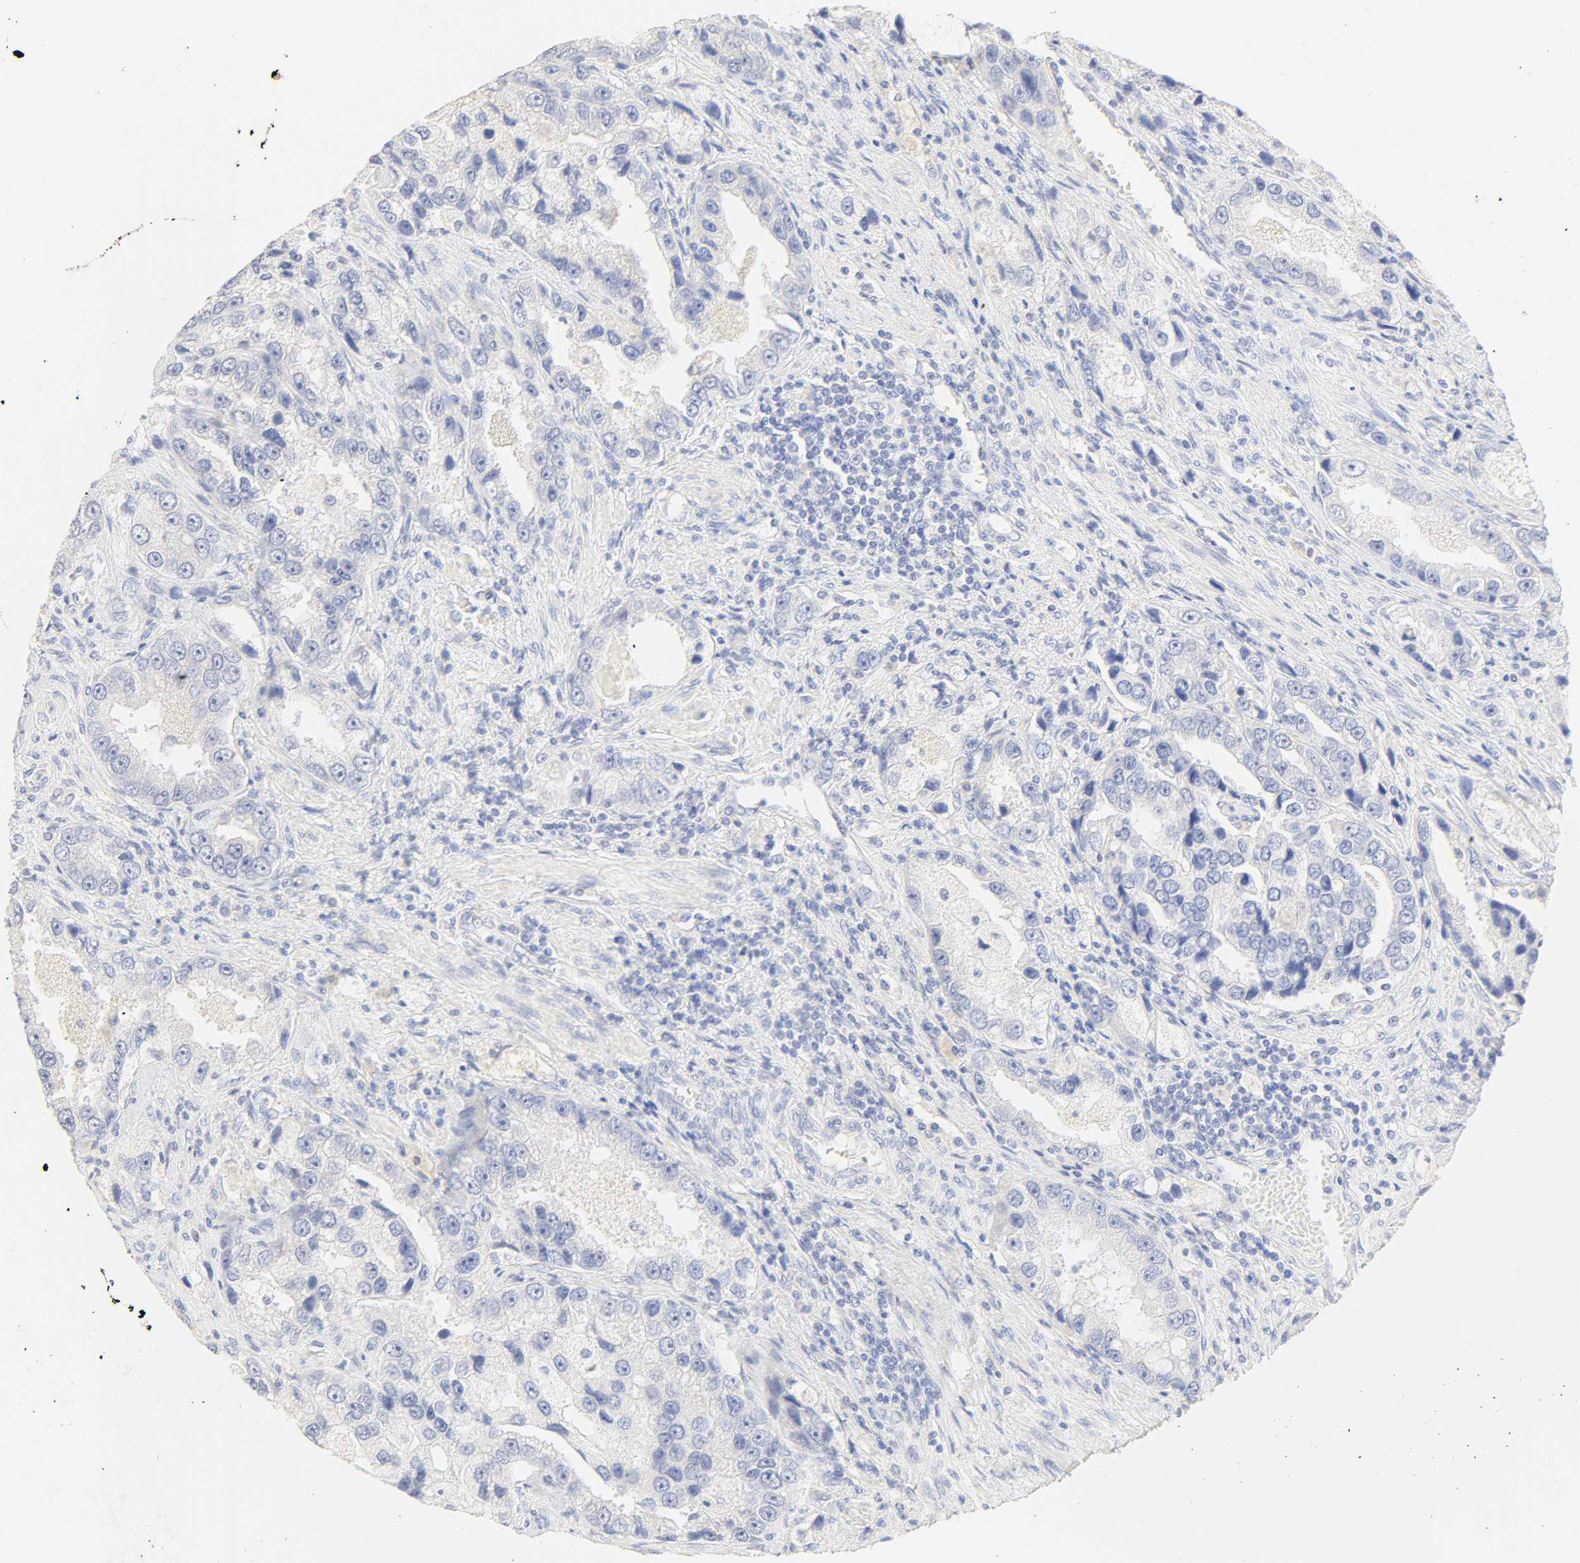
{"staining": {"intensity": "negative", "quantity": "none", "location": "none"}, "tissue": "prostate cancer", "cell_type": "Tumor cells", "image_type": "cancer", "snomed": [{"axis": "morphology", "description": "Adenocarcinoma, High grade"}, {"axis": "topography", "description": "Prostate"}], "caption": "Immunohistochemistry histopathology image of neoplastic tissue: human adenocarcinoma (high-grade) (prostate) stained with DAB displays no significant protein staining in tumor cells.", "gene": "SLCO1B3", "patient": {"sex": "male", "age": 63}}